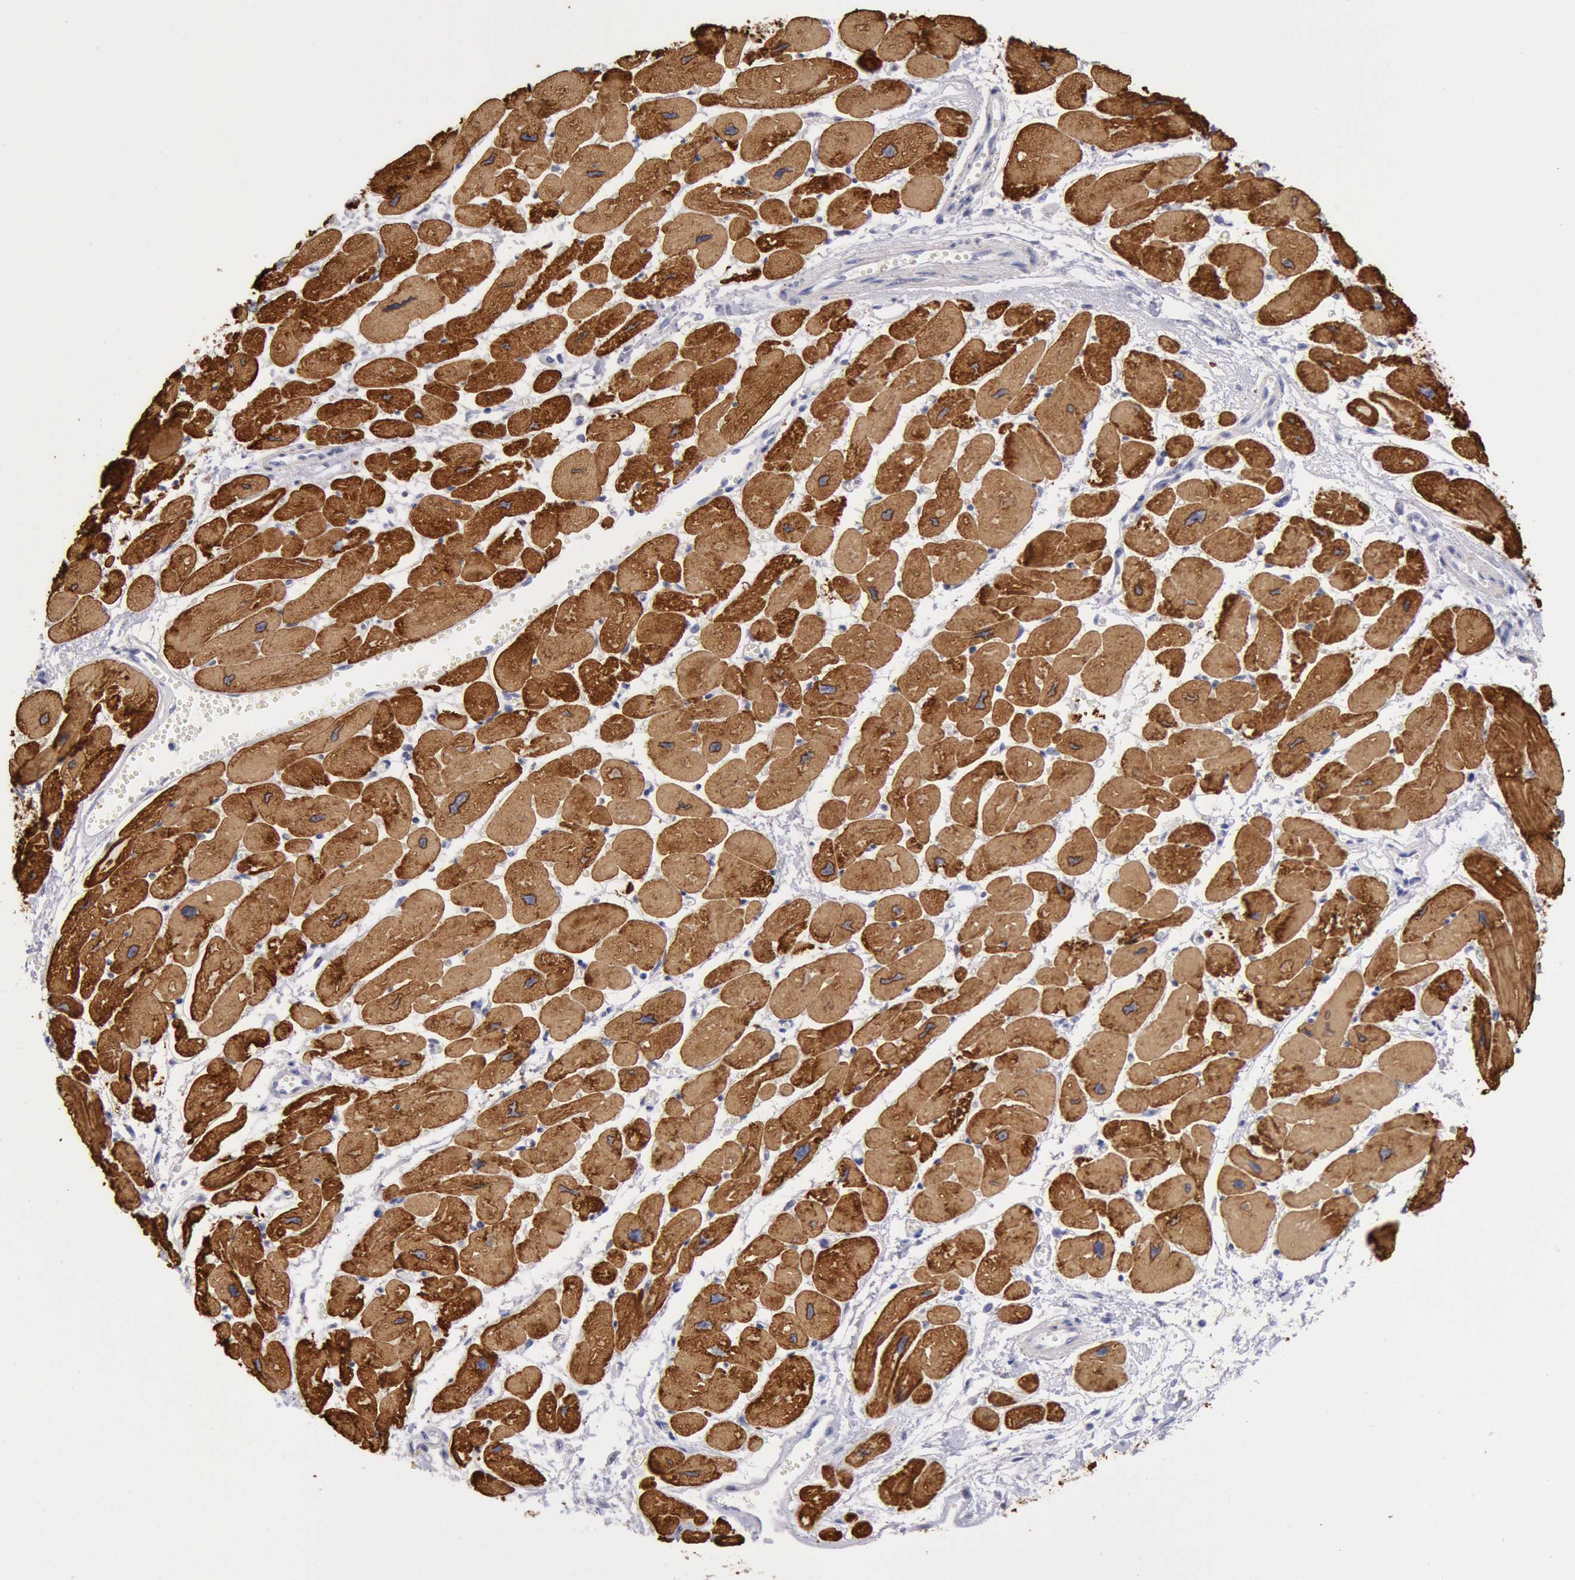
{"staining": {"intensity": "strong", "quantity": ">75%", "location": "cytoplasmic/membranous"}, "tissue": "heart muscle", "cell_type": "Cardiomyocytes", "image_type": "normal", "snomed": [{"axis": "morphology", "description": "Normal tissue, NOS"}, {"axis": "topography", "description": "Heart"}], "caption": "A brown stain shows strong cytoplasmic/membranous positivity of a protein in cardiomyocytes of normal heart muscle. (Stains: DAB in brown, nuclei in blue, Microscopy: brightfield microscopy at high magnification).", "gene": "MYH6", "patient": {"sex": "female", "age": 54}}